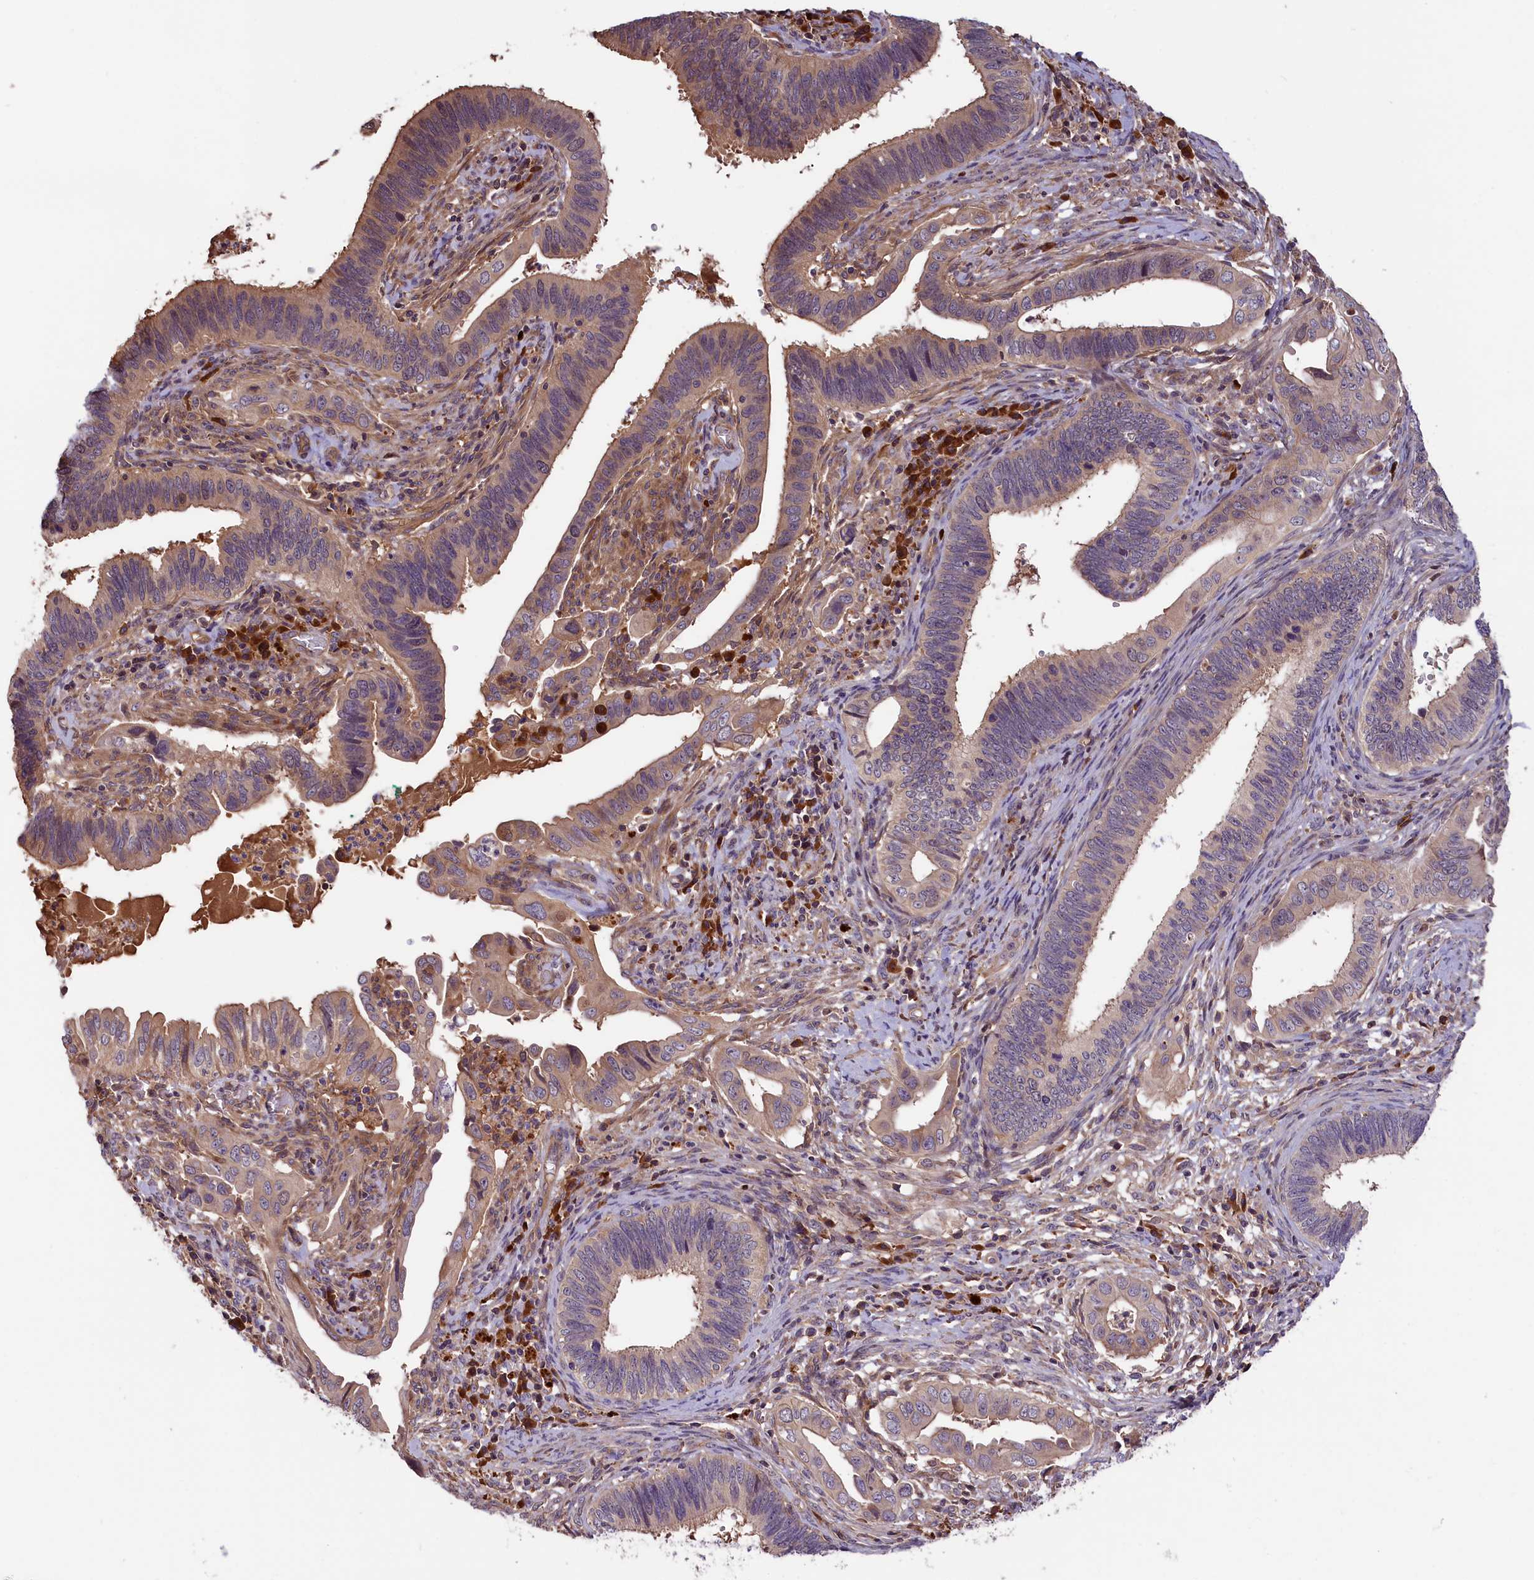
{"staining": {"intensity": "moderate", "quantity": "25%-75%", "location": "cytoplasmic/membranous"}, "tissue": "cervical cancer", "cell_type": "Tumor cells", "image_type": "cancer", "snomed": [{"axis": "morphology", "description": "Adenocarcinoma, NOS"}, {"axis": "topography", "description": "Cervix"}], "caption": "Protein staining by IHC displays moderate cytoplasmic/membranous expression in approximately 25%-75% of tumor cells in adenocarcinoma (cervical).", "gene": "SETD6", "patient": {"sex": "female", "age": 42}}